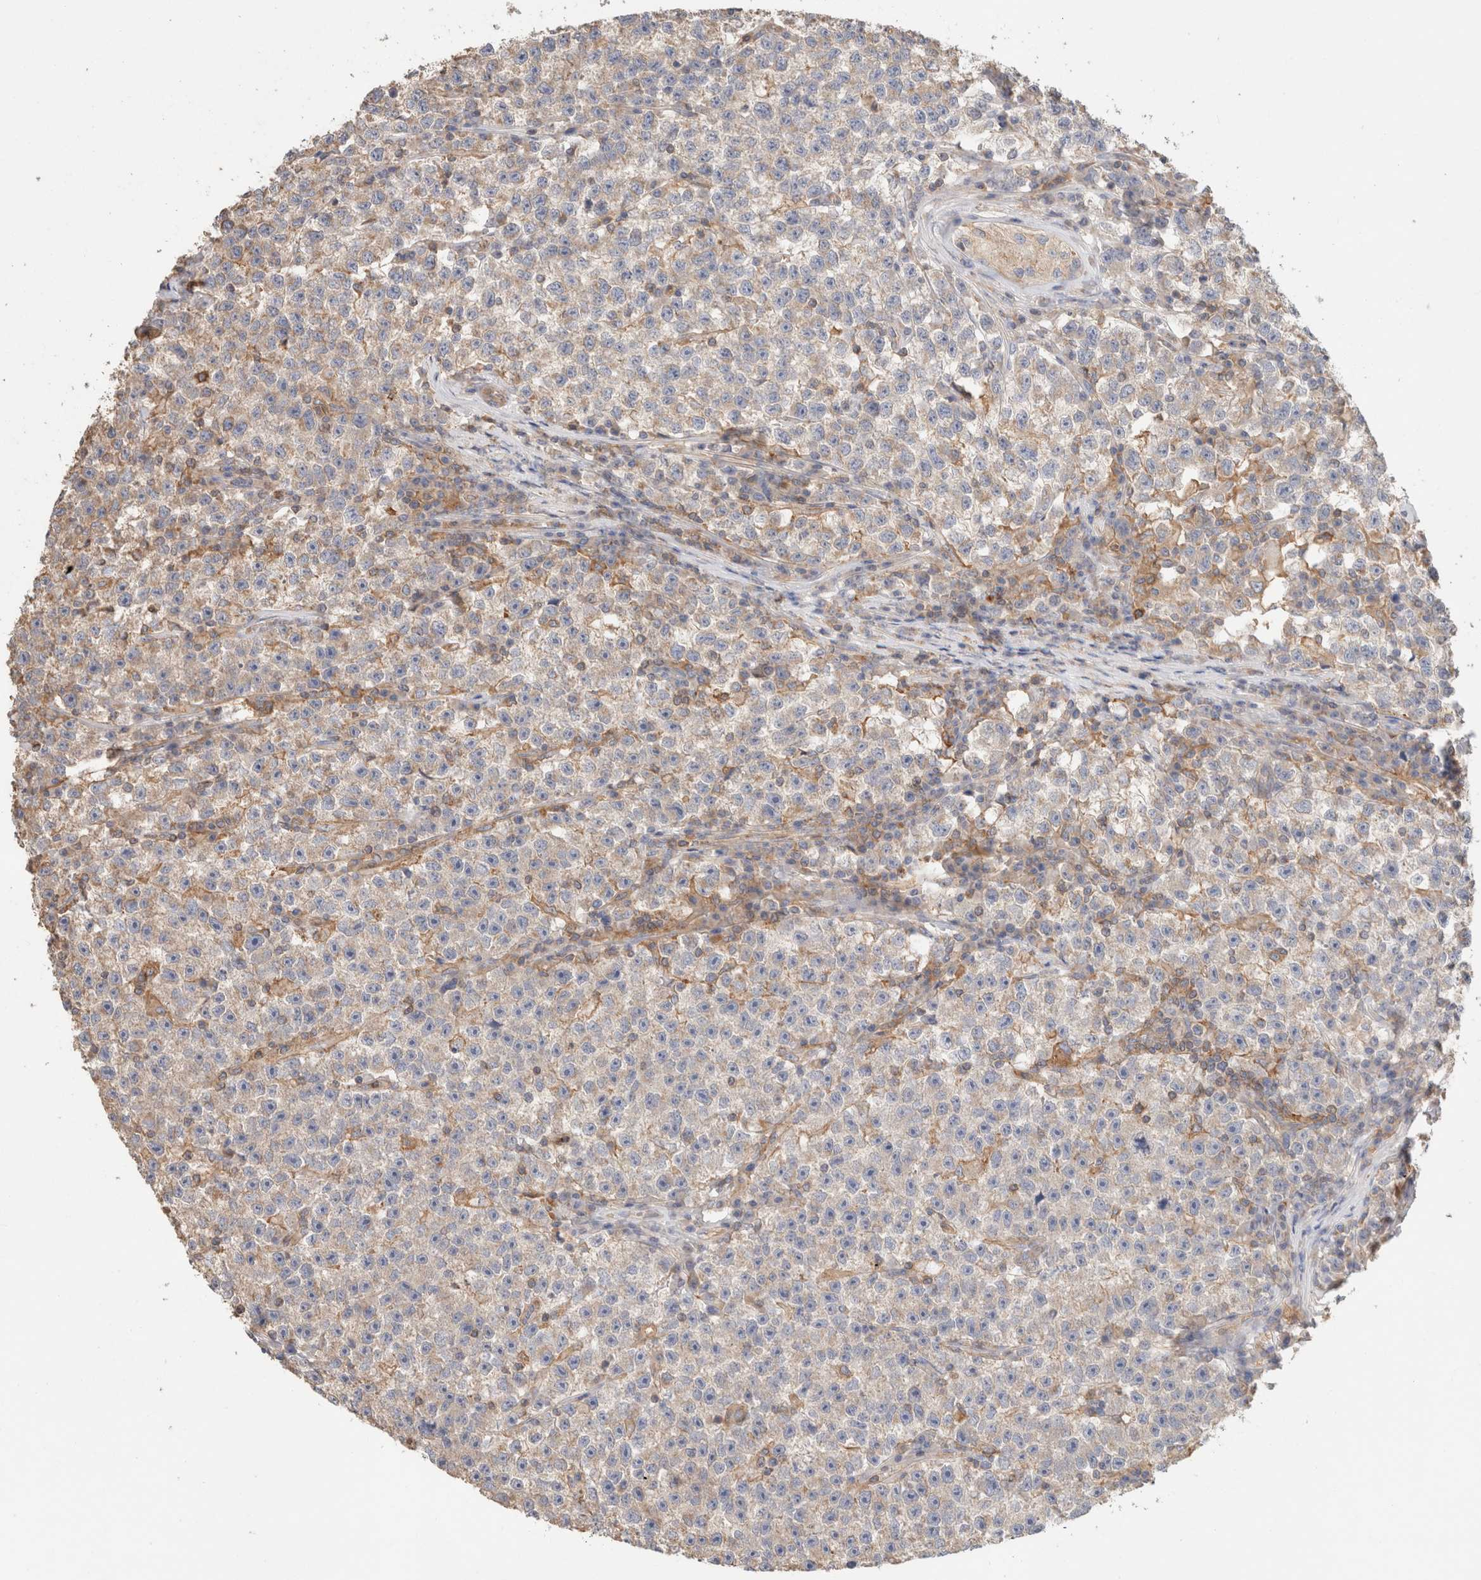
{"staining": {"intensity": "negative", "quantity": "none", "location": "none"}, "tissue": "testis cancer", "cell_type": "Tumor cells", "image_type": "cancer", "snomed": [{"axis": "morphology", "description": "Seminoma, NOS"}, {"axis": "topography", "description": "Testis"}], "caption": "Protein analysis of testis cancer exhibits no significant staining in tumor cells.", "gene": "CFAP418", "patient": {"sex": "male", "age": 22}}